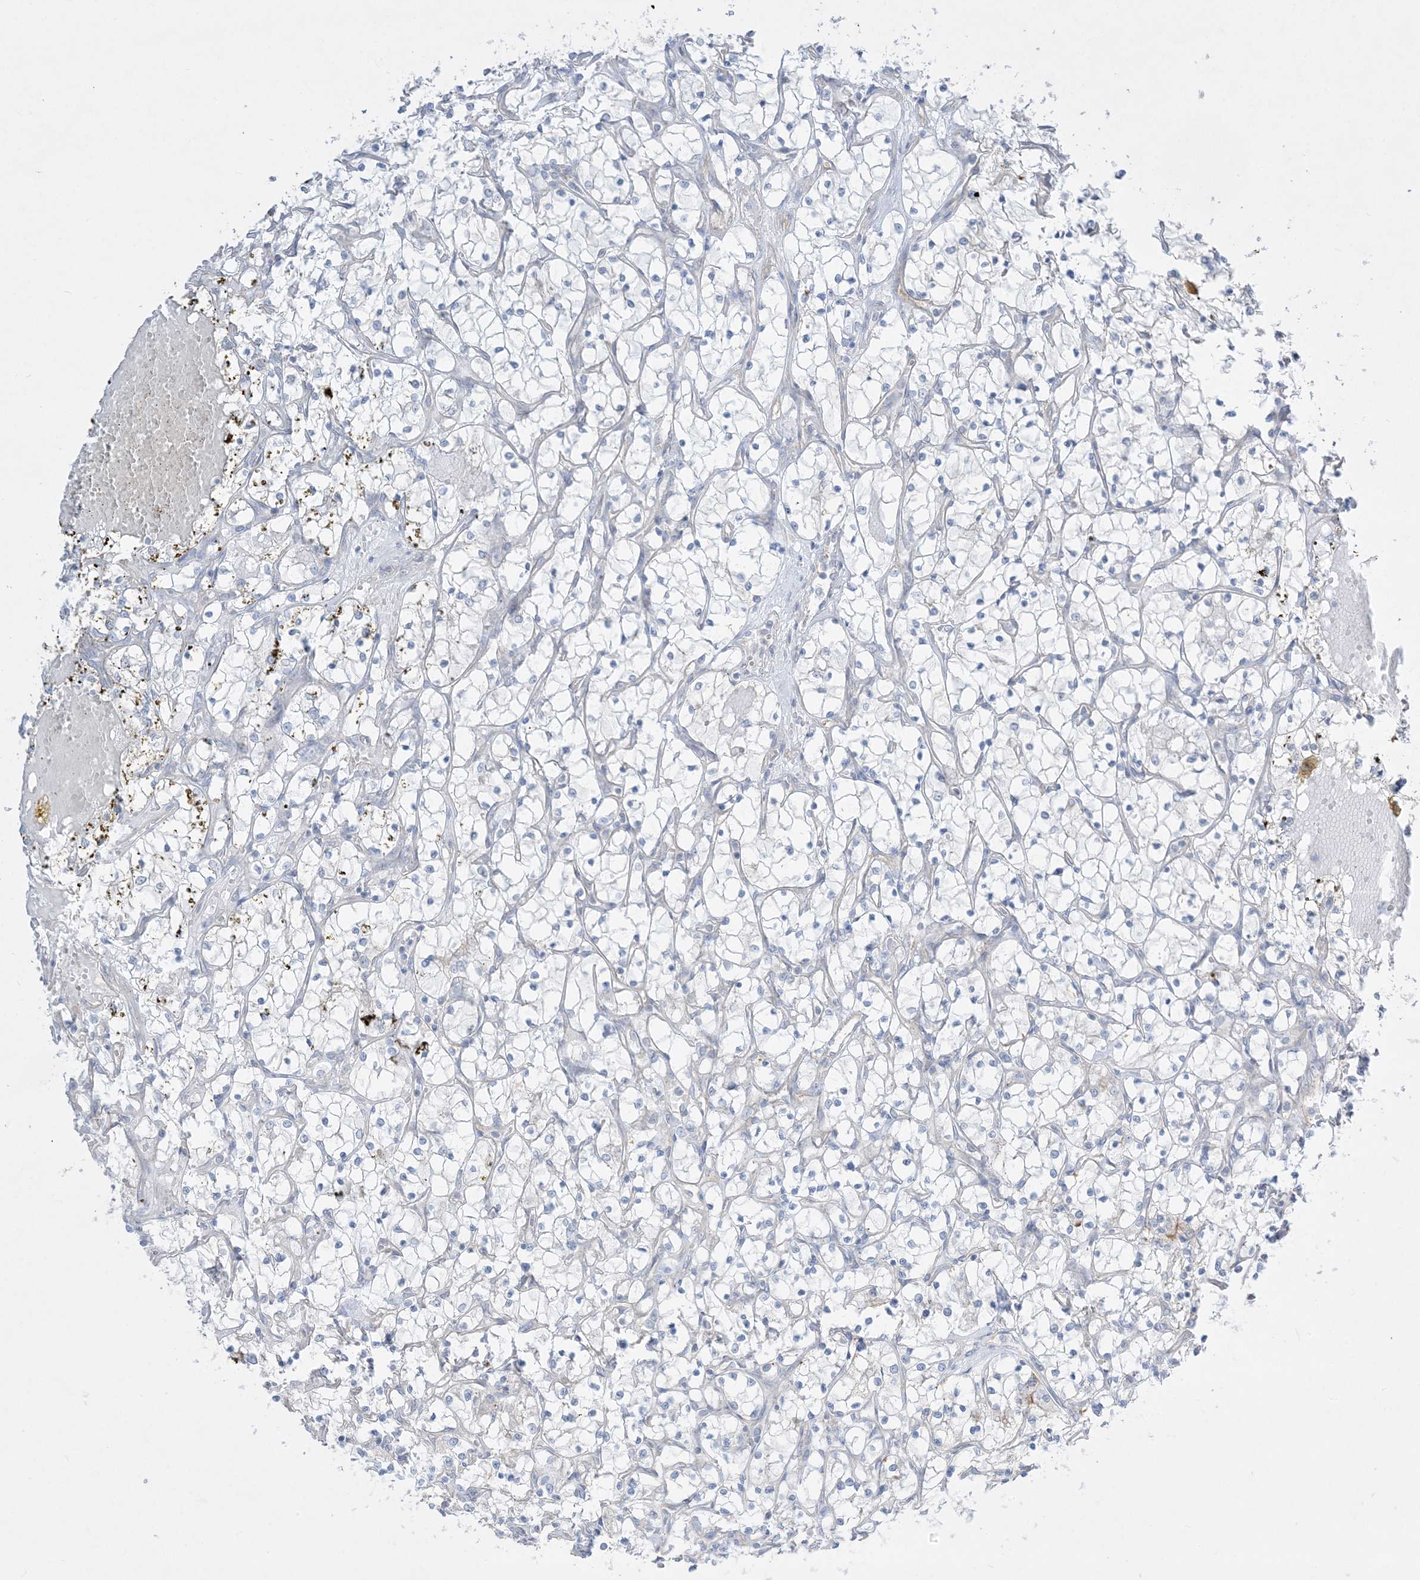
{"staining": {"intensity": "negative", "quantity": "none", "location": "none"}, "tissue": "renal cancer", "cell_type": "Tumor cells", "image_type": "cancer", "snomed": [{"axis": "morphology", "description": "Adenocarcinoma, NOS"}, {"axis": "topography", "description": "Kidney"}], "caption": "DAB (3,3'-diaminobenzidine) immunohistochemical staining of renal adenocarcinoma shows no significant positivity in tumor cells. The staining was performed using DAB to visualize the protein expression in brown, while the nuclei were stained in blue with hematoxylin (Magnification: 20x).", "gene": "ARHGEF9", "patient": {"sex": "female", "age": 69}}